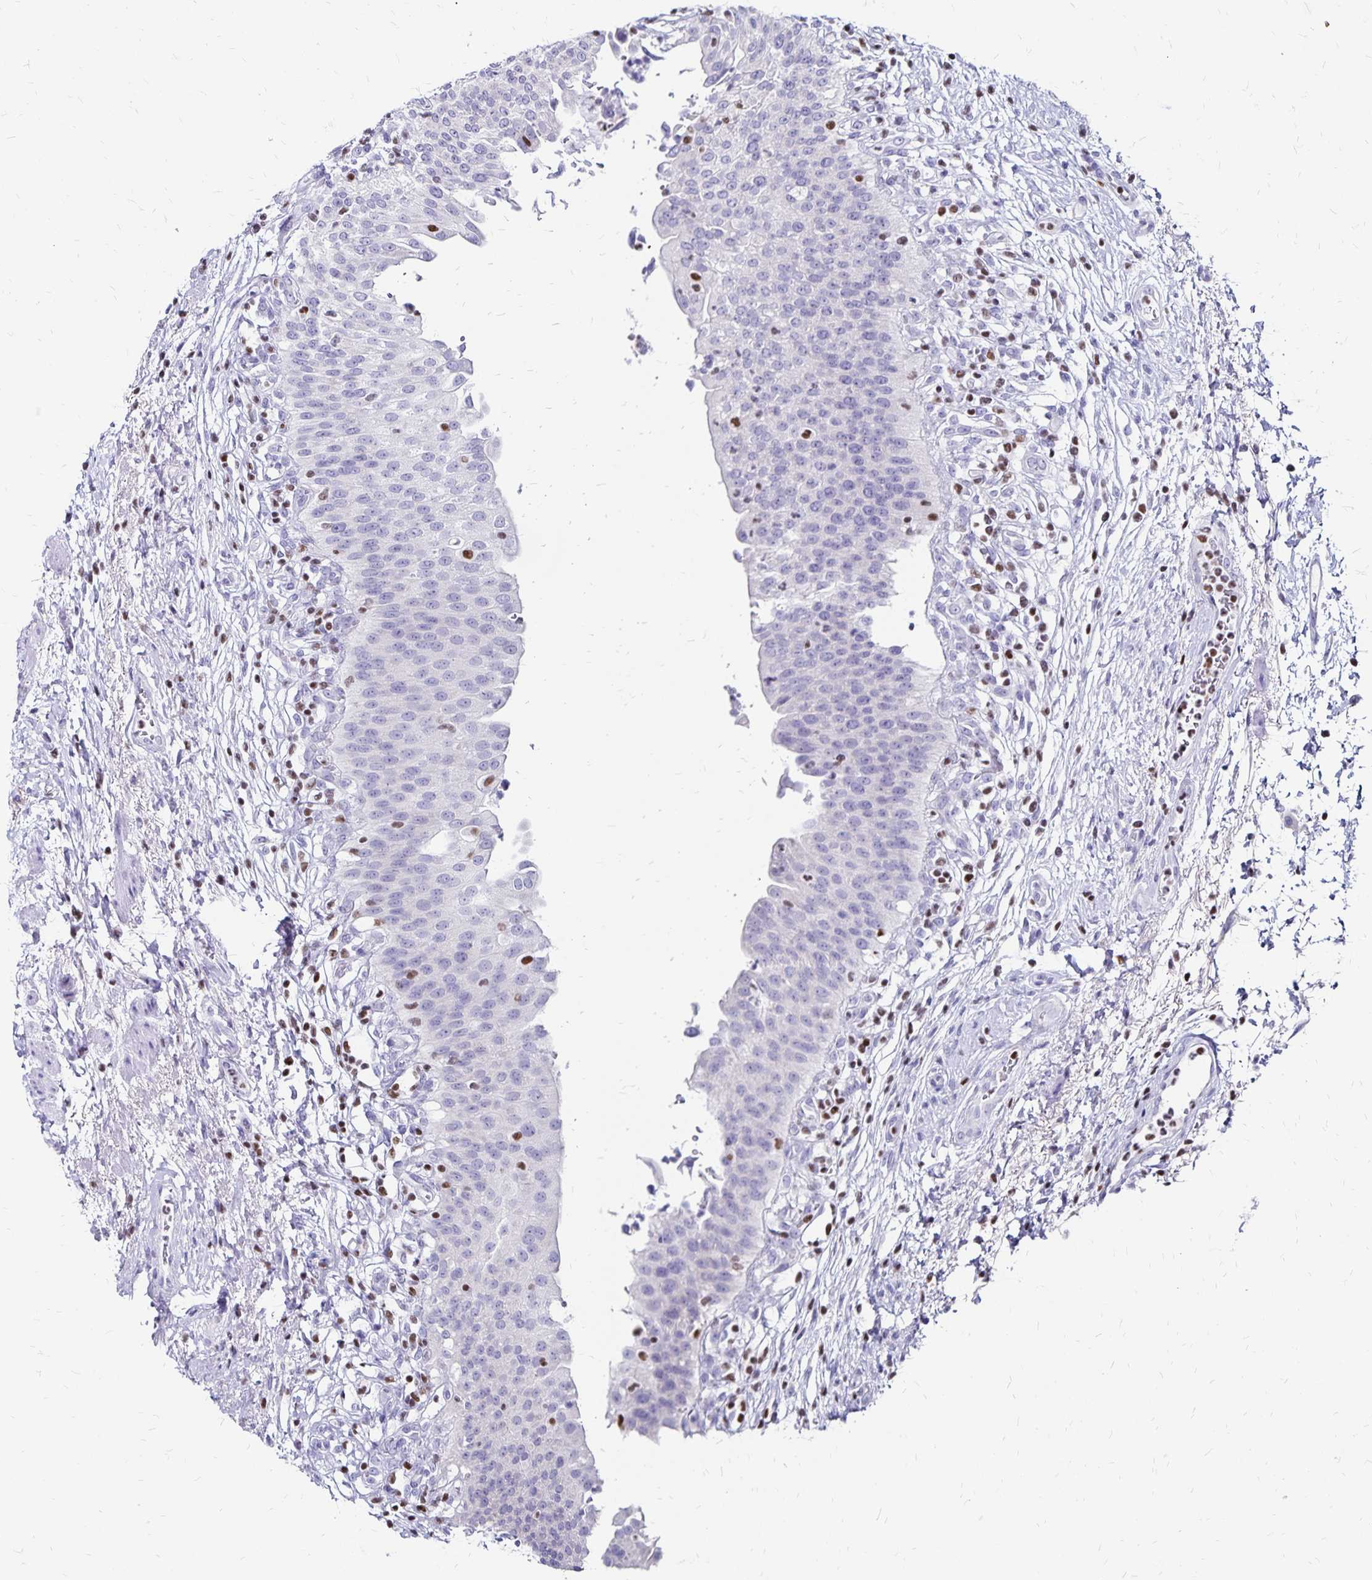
{"staining": {"intensity": "negative", "quantity": "none", "location": "none"}, "tissue": "urinary bladder", "cell_type": "Urothelial cells", "image_type": "normal", "snomed": [{"axis": "morphology", "description": "Normal tissue, NOS"}, {"axis": "topography", "description": "Urinary bladder"}, {"axis": "topography", "description": "Peripheral nerve tissue"}], "caption": "IHC of benign human urinary bladder reveals no staining in urothelial cells. (DAB IHC with hematoxylin counter stain).", "gene": "IKZF1", "patient": {"sex": "female", "age": 60}}